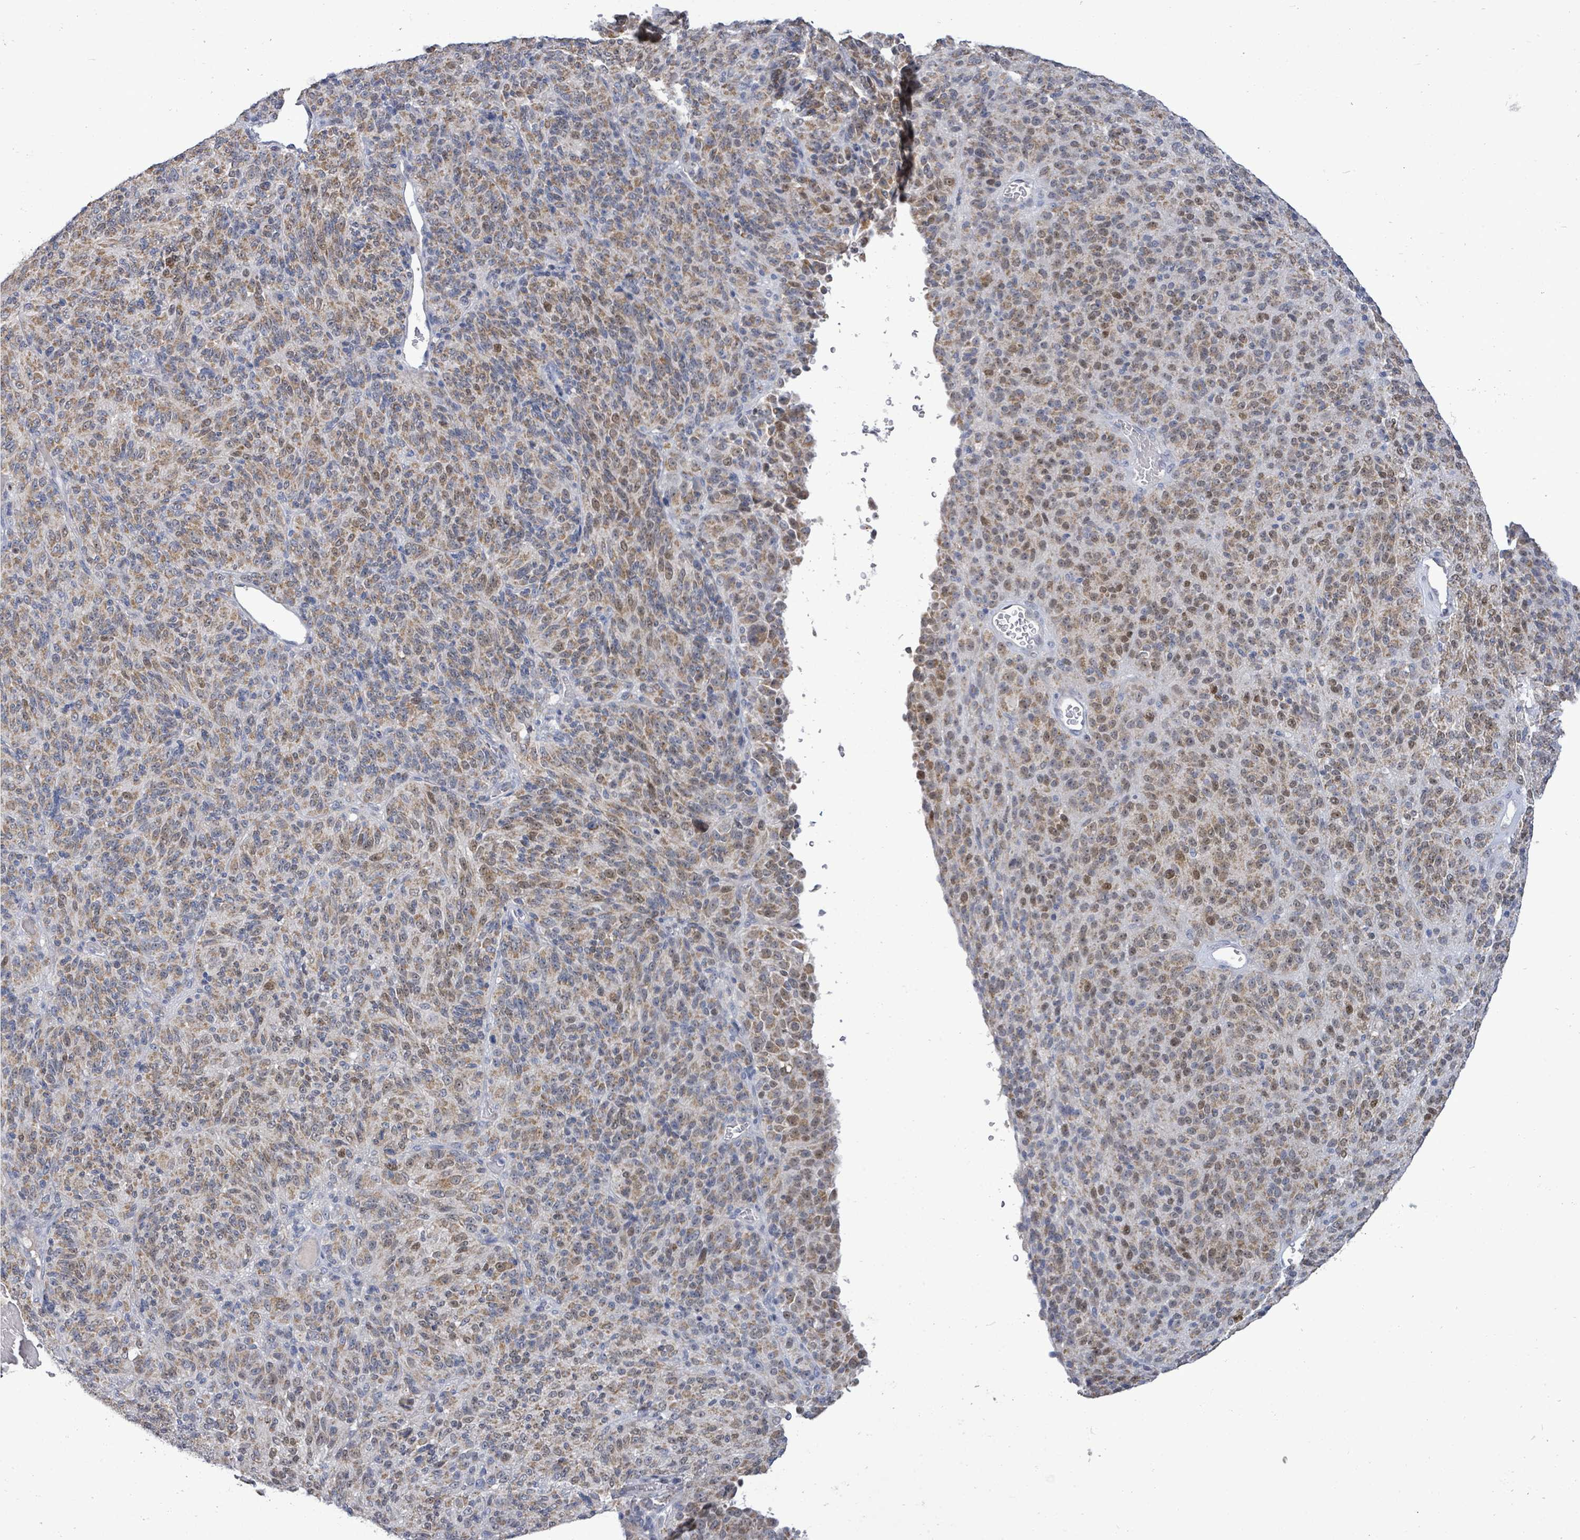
{"staining": {"intensity": "moderate", "quantity": ">75%", "location": "cytoplasmic/membranous,nuclear"}, "tissue": "melanoma", "cell_type": "Tumor cells", "image_type": "cancer", "snomed": [{"axis": "morphology", "description": "Malignant melanoma, Metastatic site"}, {"axis": "topography", "description": "Brain"}], "caption": "Protein staining of malignant melanoma (metastatic site) tissue shows moderate cytoplasmic/membranous and nuclear positivity in about >75% of tumor cells.", "gene": "ZFPM1", "patient": {"sex": "female", "age": 56}}